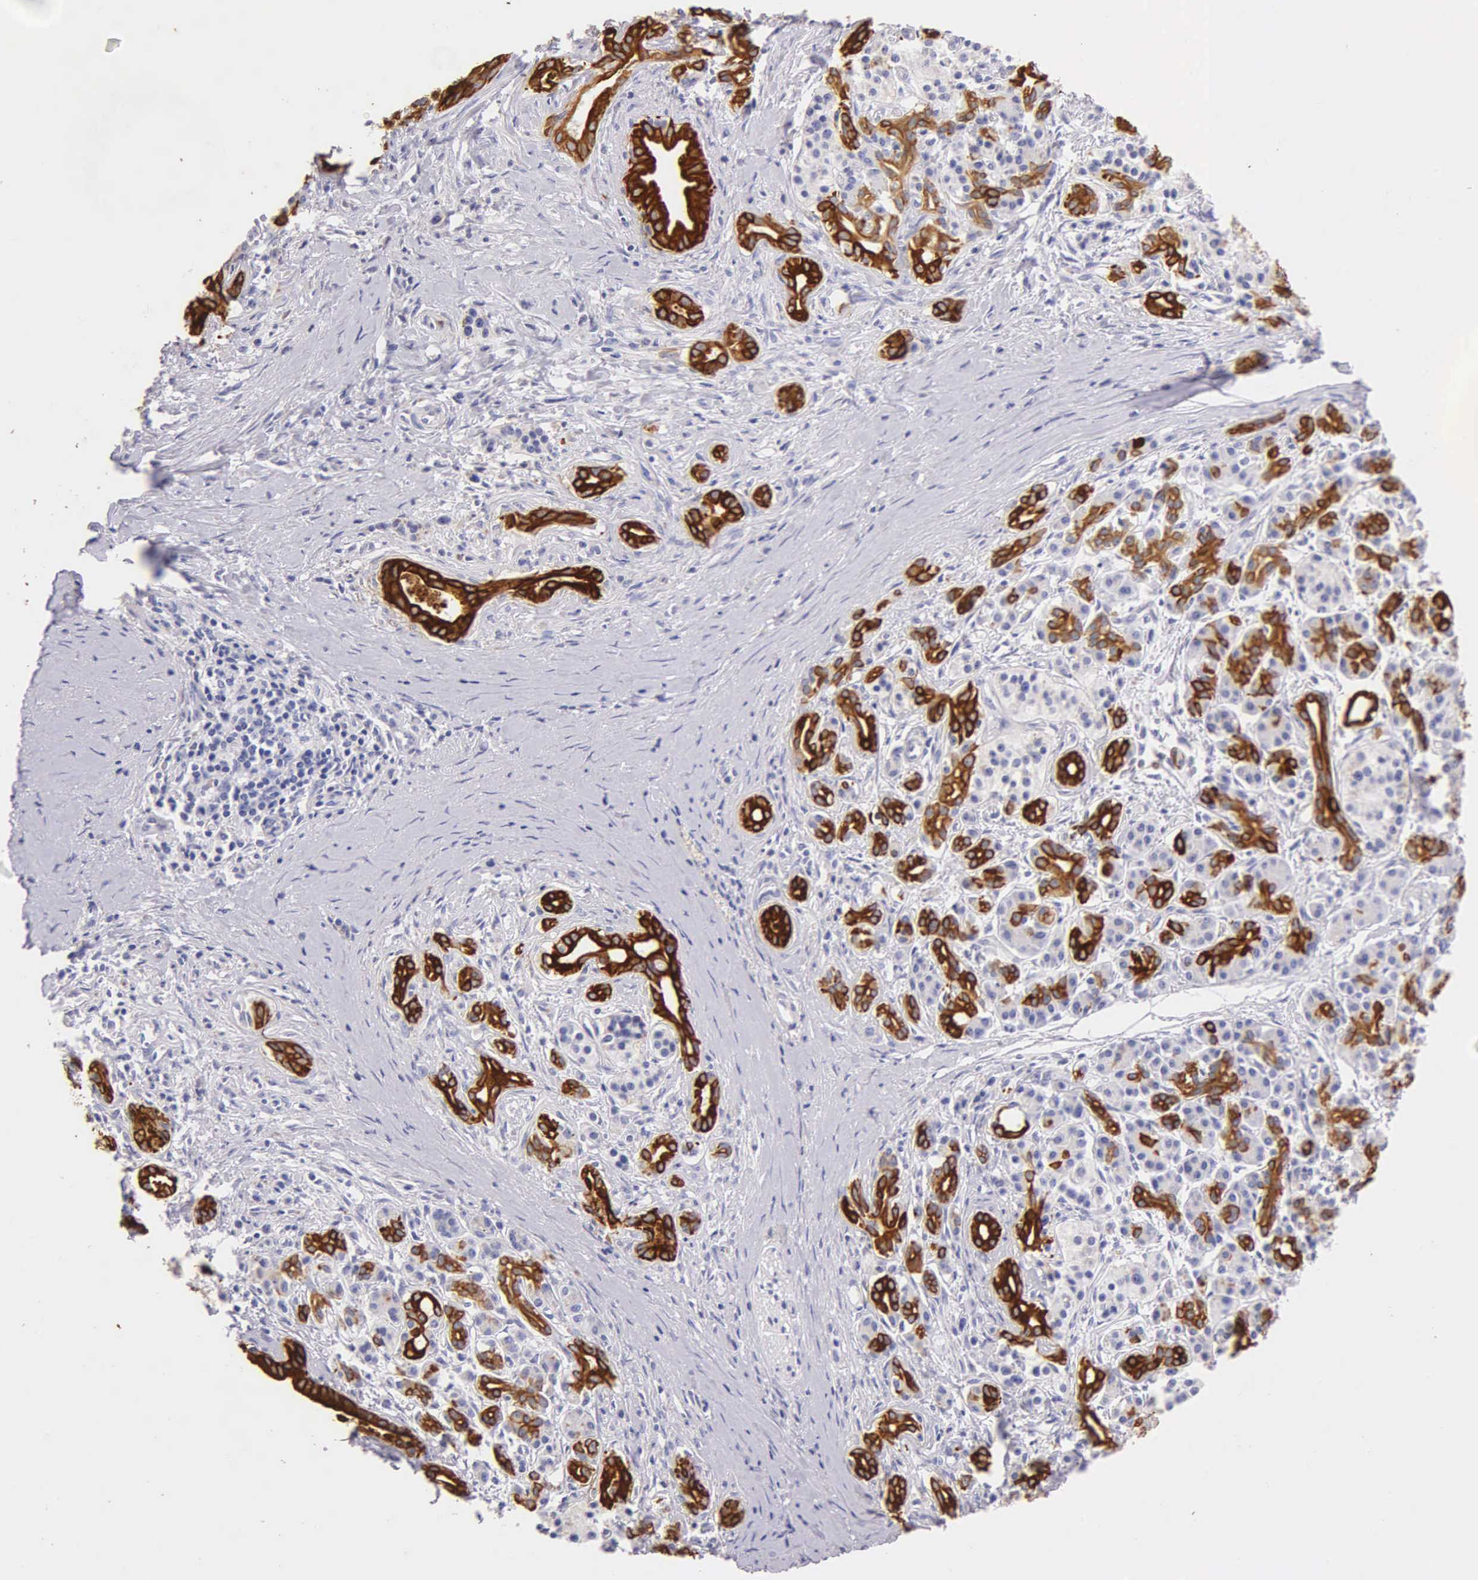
{"staining": {"intensity": "strong", "quantity": ">75%", "location": "cytoplasmic/membranous"}, "tissue": "pancreatic cancer", "cell_type": "Tumor cells", "image_type": "cancer", "snomed": [{"axis": "morphology", "description": "Adenocarcinoma, NOS"}, {"axis": "topography", "description": "Pancreas"}], "caption": "The micrograph displays immunohistochemical staining of pancreatic cancer. There is strong cytoplasmic/membranous expression is appreciated in approximately >75% of tumor cells.", "gene": "KRT17", "patient": {"sex": "male", "age": 59}}